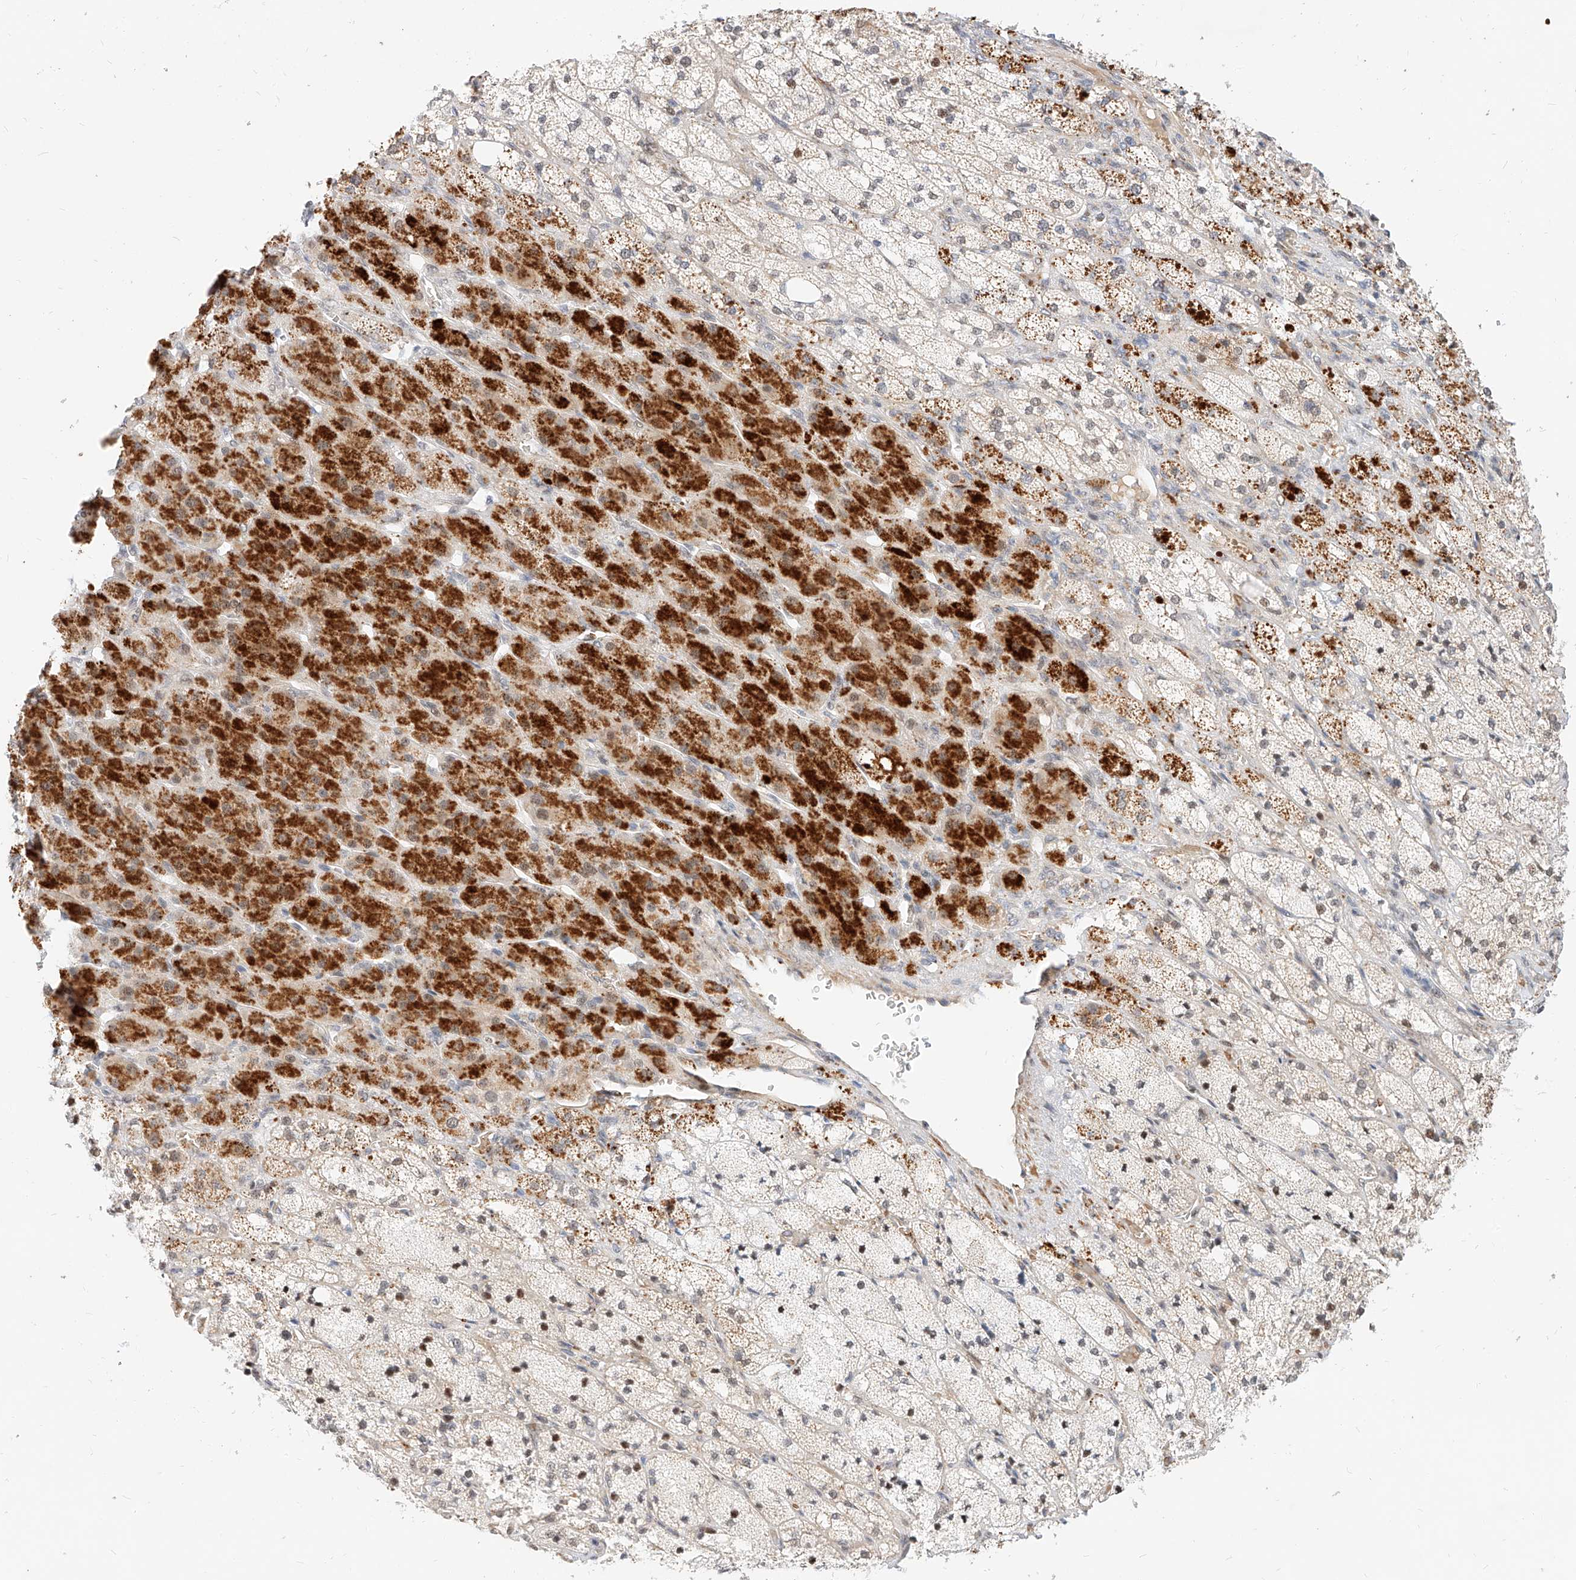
{"staining": {"intensity": "moderate", "quantity": "25%-75%", "location": "cytoplasmic/membranous,nuclear"}, "tissue": "adrenal gland", "cell_type": "Glandular cells", "image_type": "normal", "snomed": [{"axis": "morphology", "description": "Normal tissue, NOS"}, {"axis": "topography", "description": "Adrenal gland"}], "caption": "About 25%-75% of glandular cells in benign human adrenal gland reveal moderate cytoplasmic/membranous,nuclear protein positivity as visualized by brown immunohistochemical staining.", "gene": "CBX8", "patient": {"sex": "male", "age": 61}}